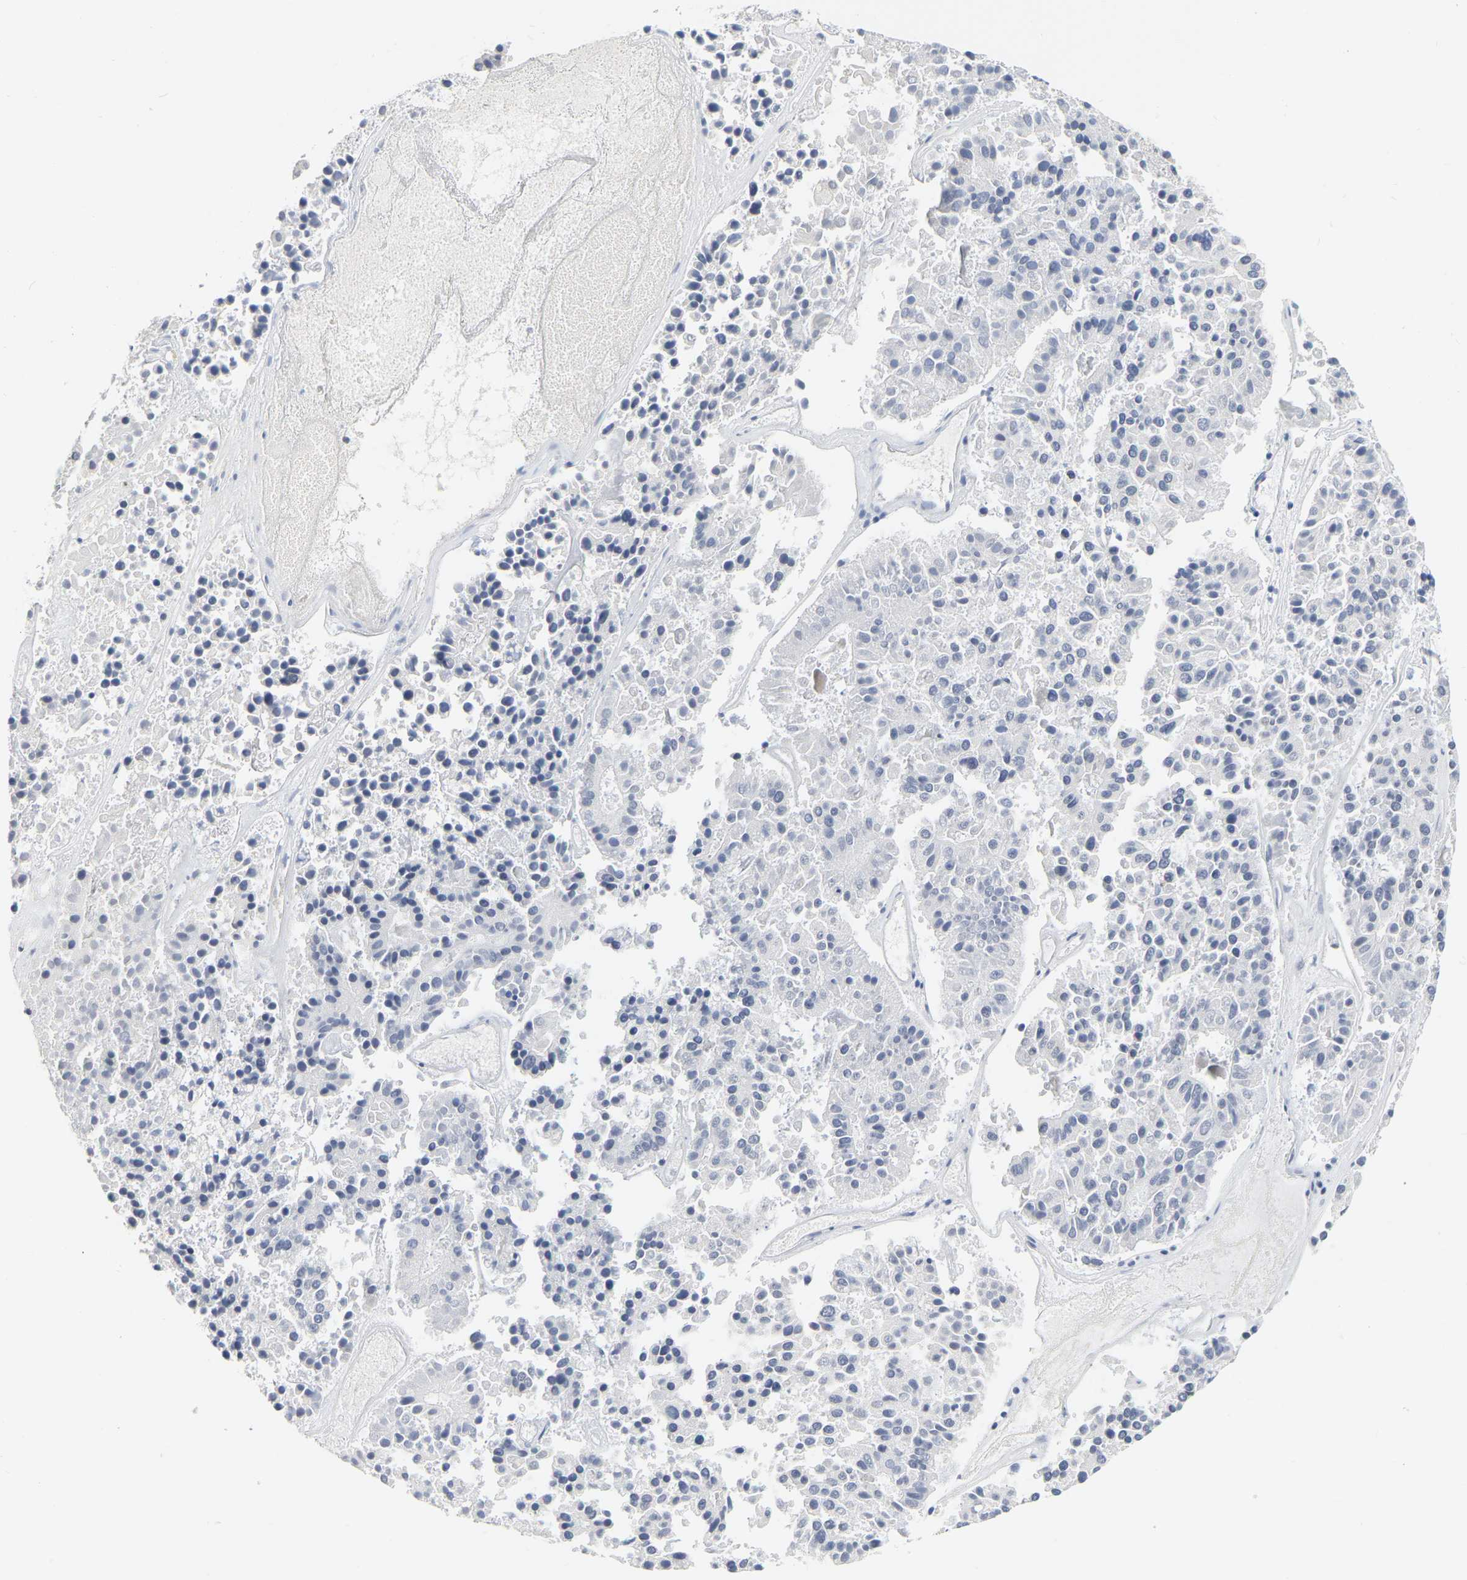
{"staining": {"intensity": "negative", "quantity": "none", "location": "none"}, "tissue": "pancreatic cancer", "cell_type": "Tumor cells", "image_type": "cancer", "snomed": [{"axis": "morphology", "description": "Adenocarcinoma, NOS"}, {"axis": "topography", "description": "Pancreas"}], "caption": "Tumor cells are negative for brown protein staining in adenocarcinoma (pancreatic). The staining is performed using DAB brown chromogen with nuclei counter-stained in using hematoxylin.", "gene": "KRT76", "patient": {"sex": "male", "age": 50}}